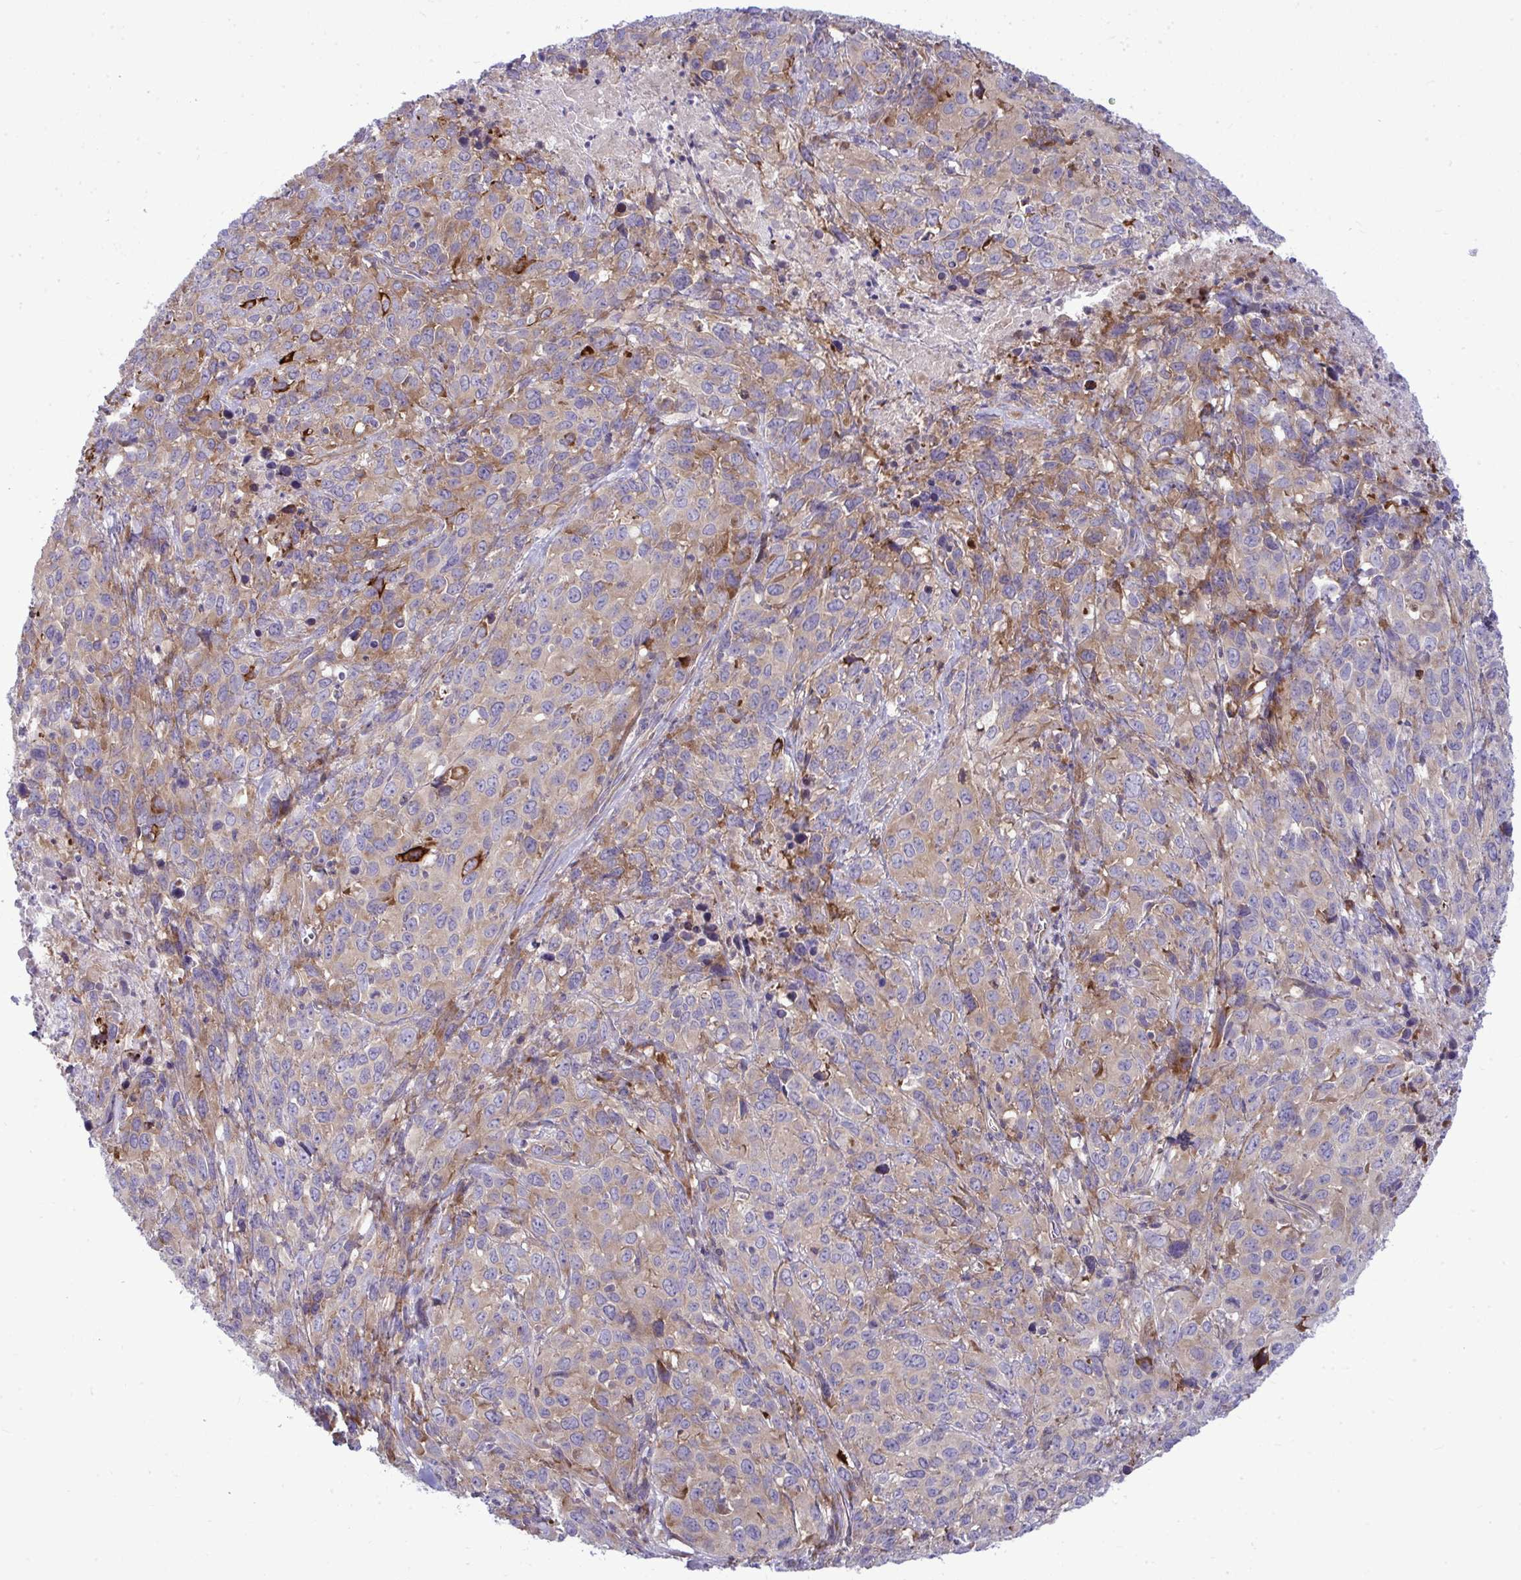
{"staining": {"intensity": "moderate", "quantity": ">75%", "location": "cytoplasmic/membranous"}, "tissue": "cervical cancer", "cell_type": "Tumor cells", "image_type": "cancer", "snomed": [{"axis": "morphology", "description": "Normal tissue, NOS"}, {"axis": "morphology", "description": "Squamous cell carcinoma, NOS"}, {"axis": "topography", "description": "Cervix"}], "caption": "Human cervical squamous cell carcinoma stained with a protein marker reveals moderate staining in tumor cells.", "gene": "GFPT2", "patient": {"sex": "female", "age": 51}}